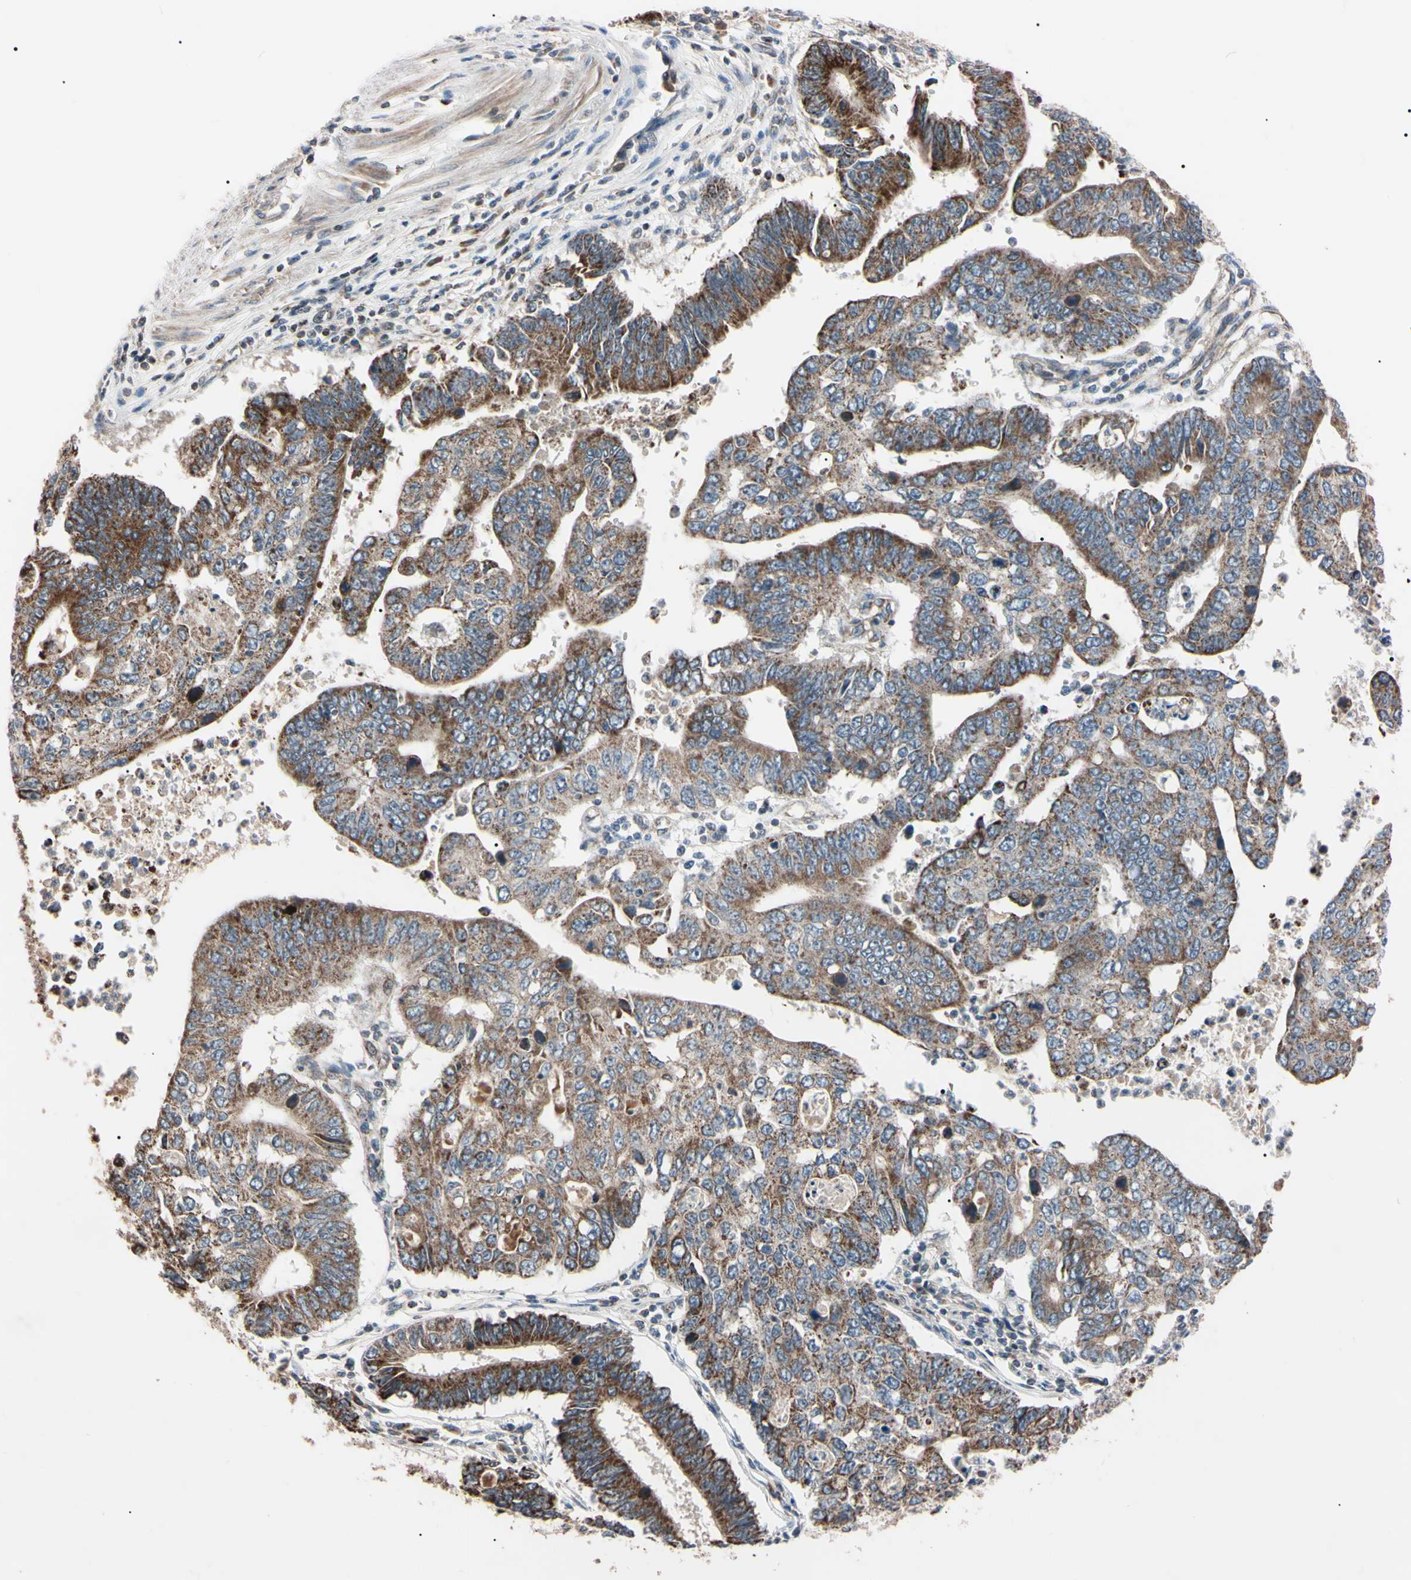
{"staining": {"intensity": "weak", "quantity": "25%-75%", "location": "cytoplasmic/membranous"}, "tissue": "stomach cancer", "cell_type": "Tumor cells", "image_type": "cancer", "snomed": [{"axis": "morphology", "description": "Adenocarcinoma, NOS"}, {"axis": "topography", "description": "Stomach"}], "caption": "Tumor cells exhibit low levels of weak cytoplasmic/membranous expression in about 25%-75% of cells in stomach cancer.", "gene": "TNFRSF1A", "patient": {"sex": "male", "age": 59}}